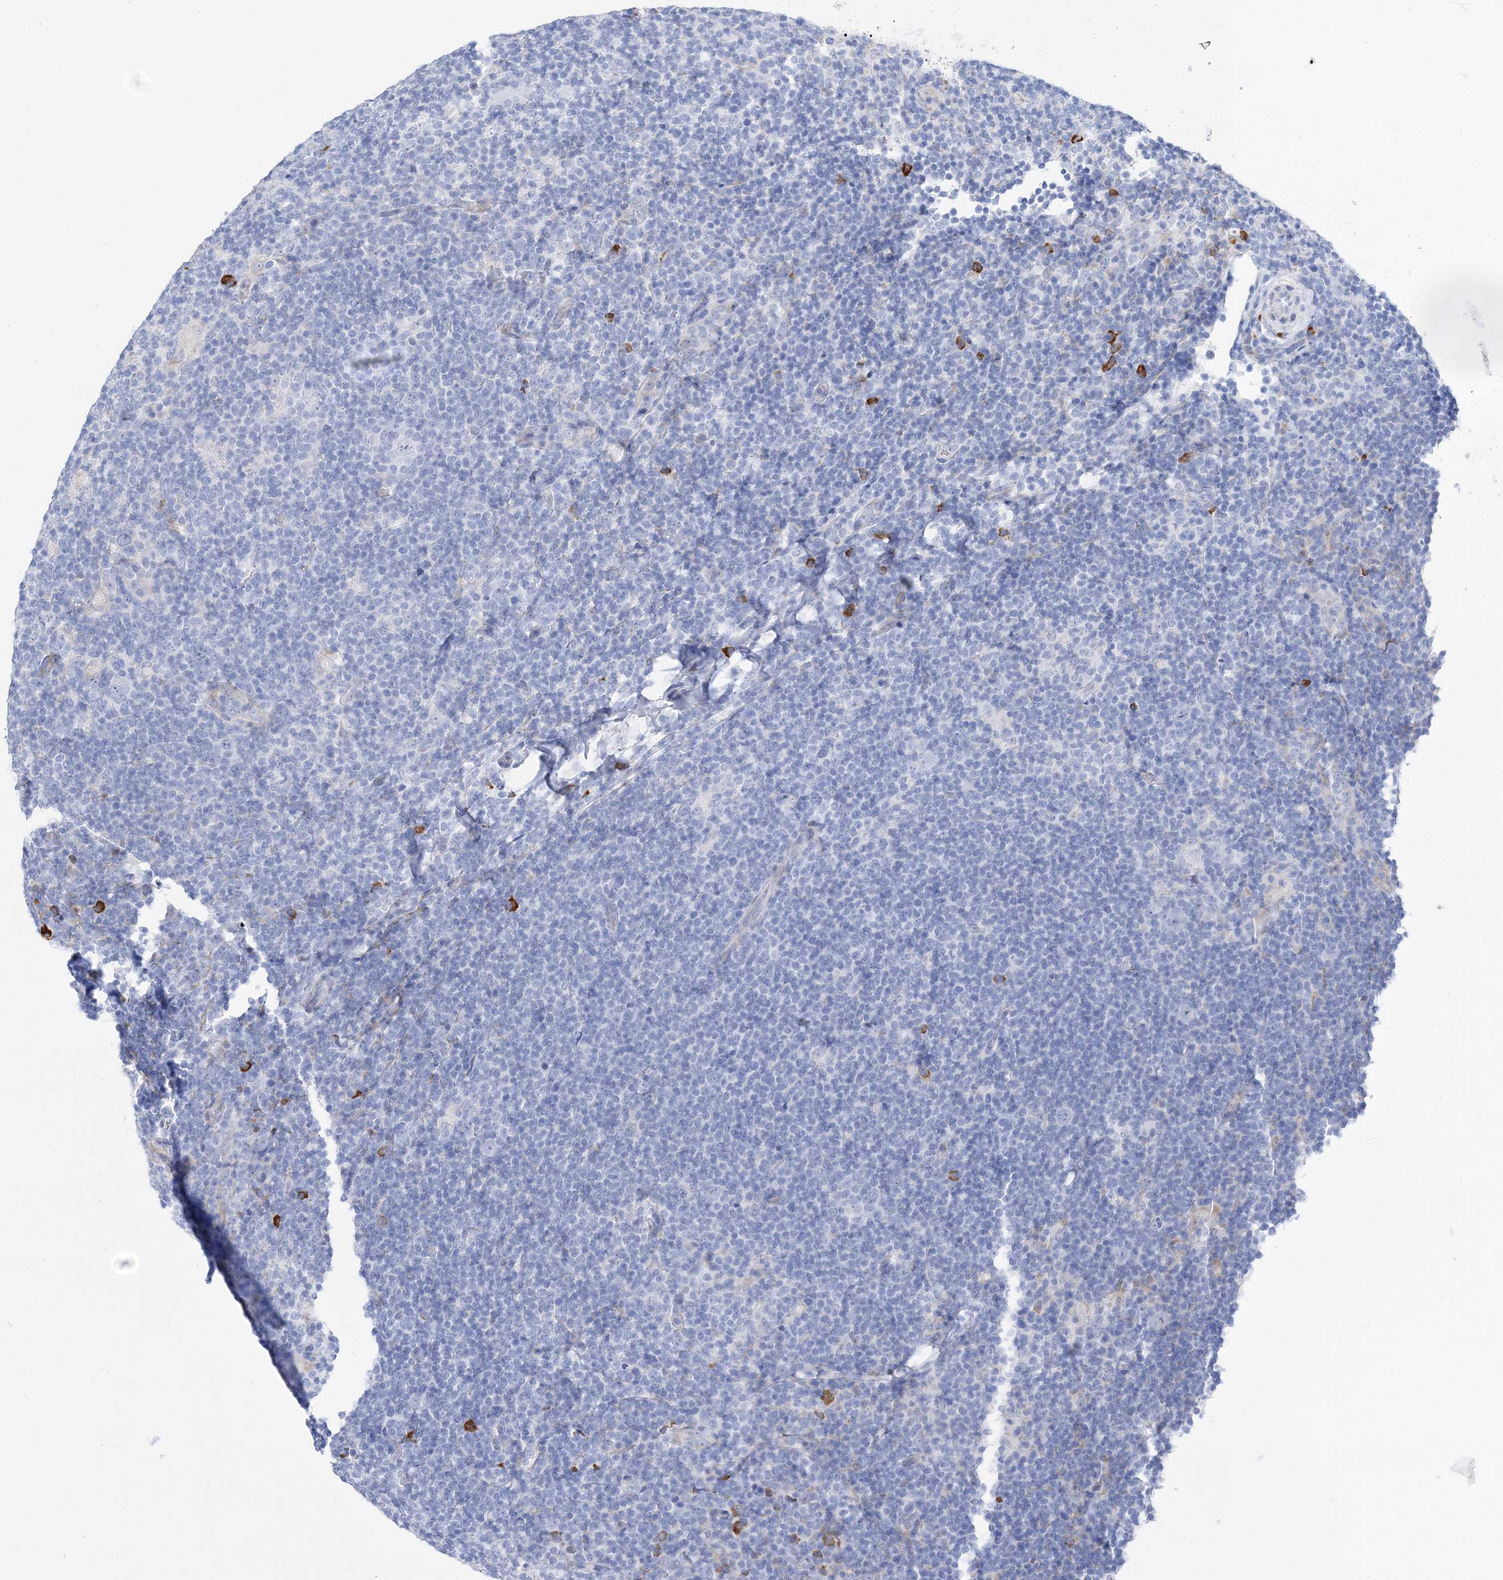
{"staining": {"intensity": "negative", "quantity": "none", "location": "none"}, "tissue": "lymphoma", "cell_type": "Tumor cells", "image_type": "cancer", "snomed": [{"axis": "morphology", "description": "Hodgkin's disease, NOS"}, {"axis": "topography", "description": "Lymph node"}], "caption": "An image of lymphoma stained for a protein demonstrates no brown staining in tumor cells.", "gene": "TSPYL6", "patient": {"sex": "female", "age": 57}}